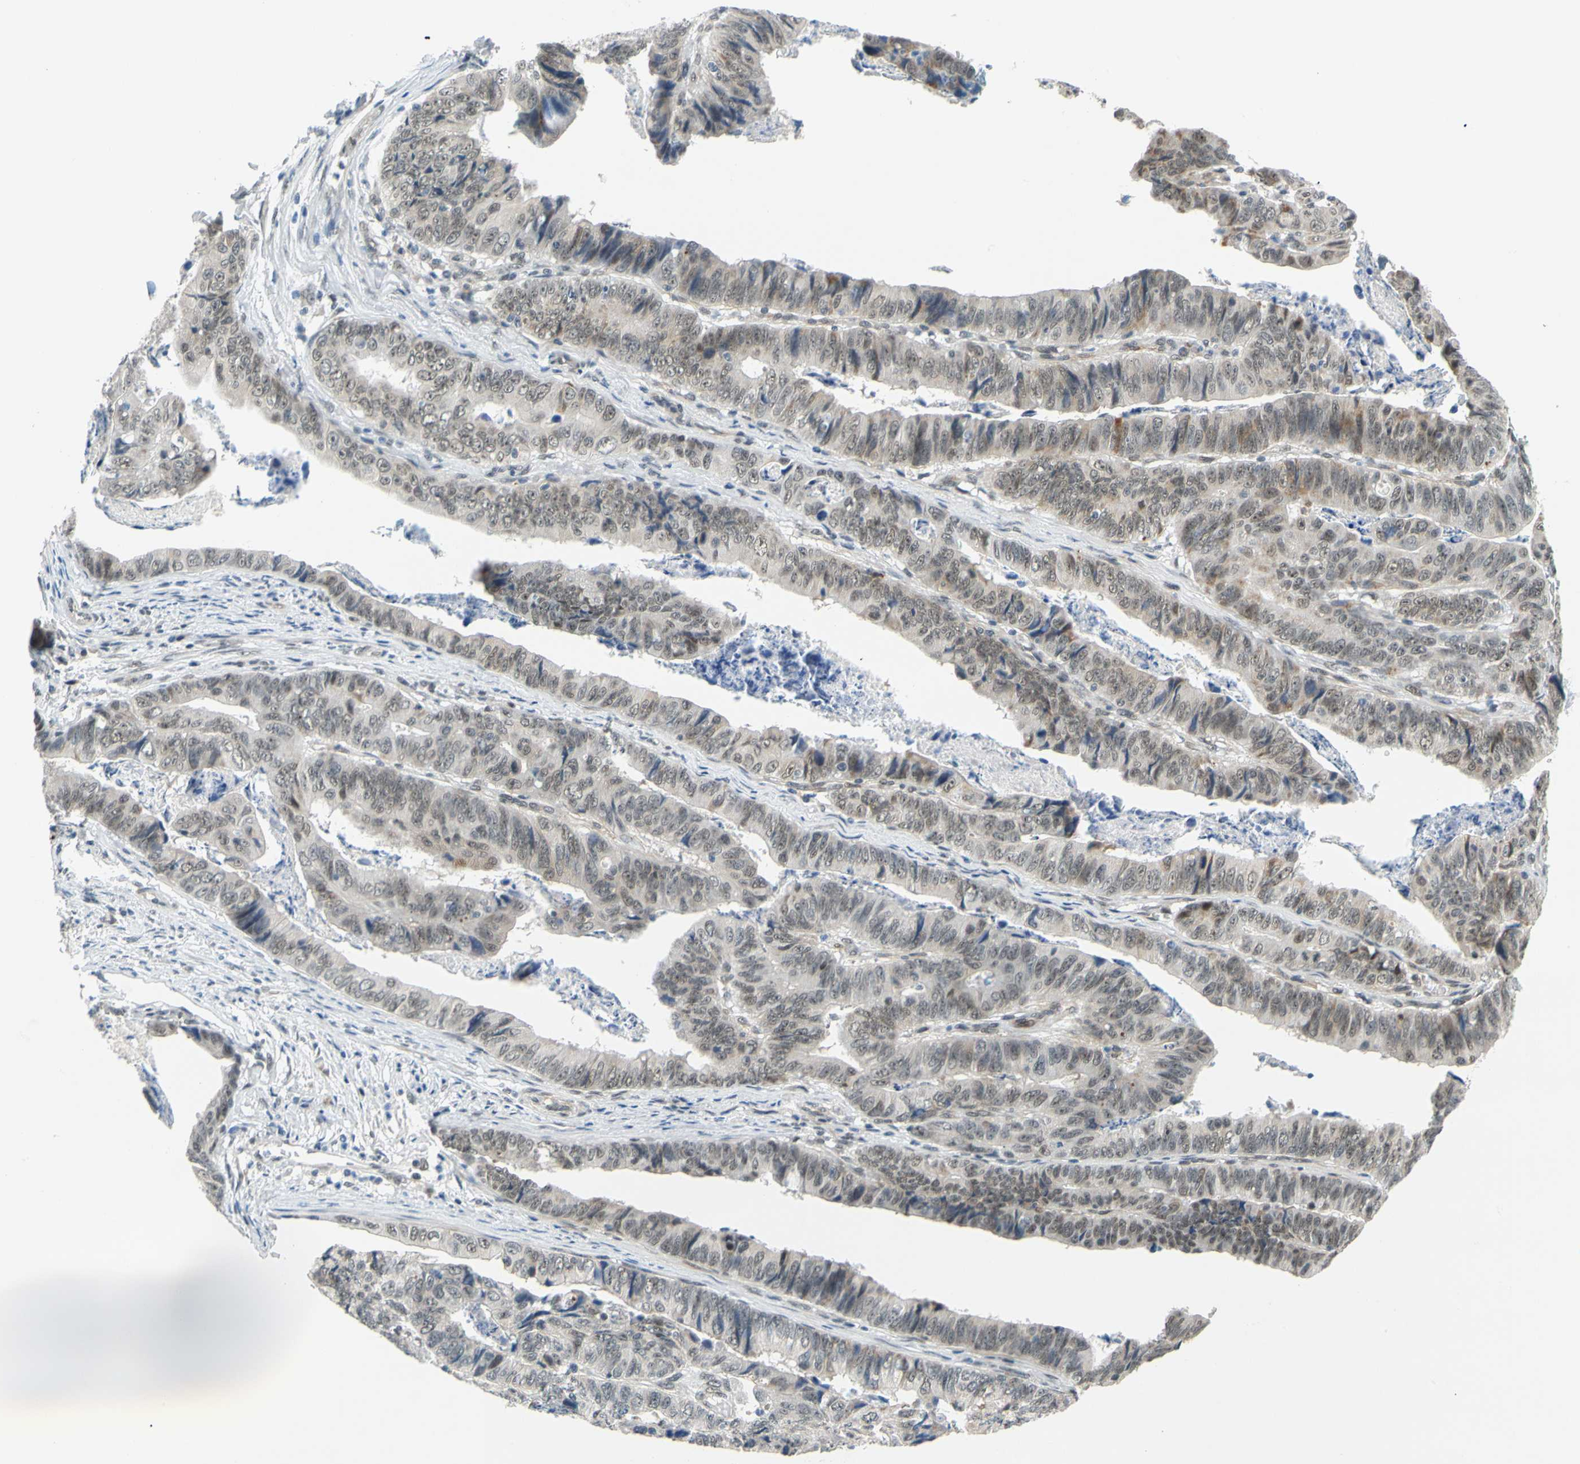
{"staining": {"intensity": "weak", "quantity": ">75%", "location": "cytoplasmic/membranous,nuclear"}, "tissue": "stomach cancer", "cell_type": "Tumor cells", "image_type": "cancer", "snomed": [{"axis": "morphology", "description": "Adenocarcinoma, NOS"}, {"axis": "topography", "description": "Stomach, lower"}], "caption": "Stomach cancer (adenocarcinoma) stained for a protein exhibits weak cytoplasmic/membranous and nuclear positivity in tumor cells.", "gene": "POGZ", "patient": {"sex": "male", "age": 77}}